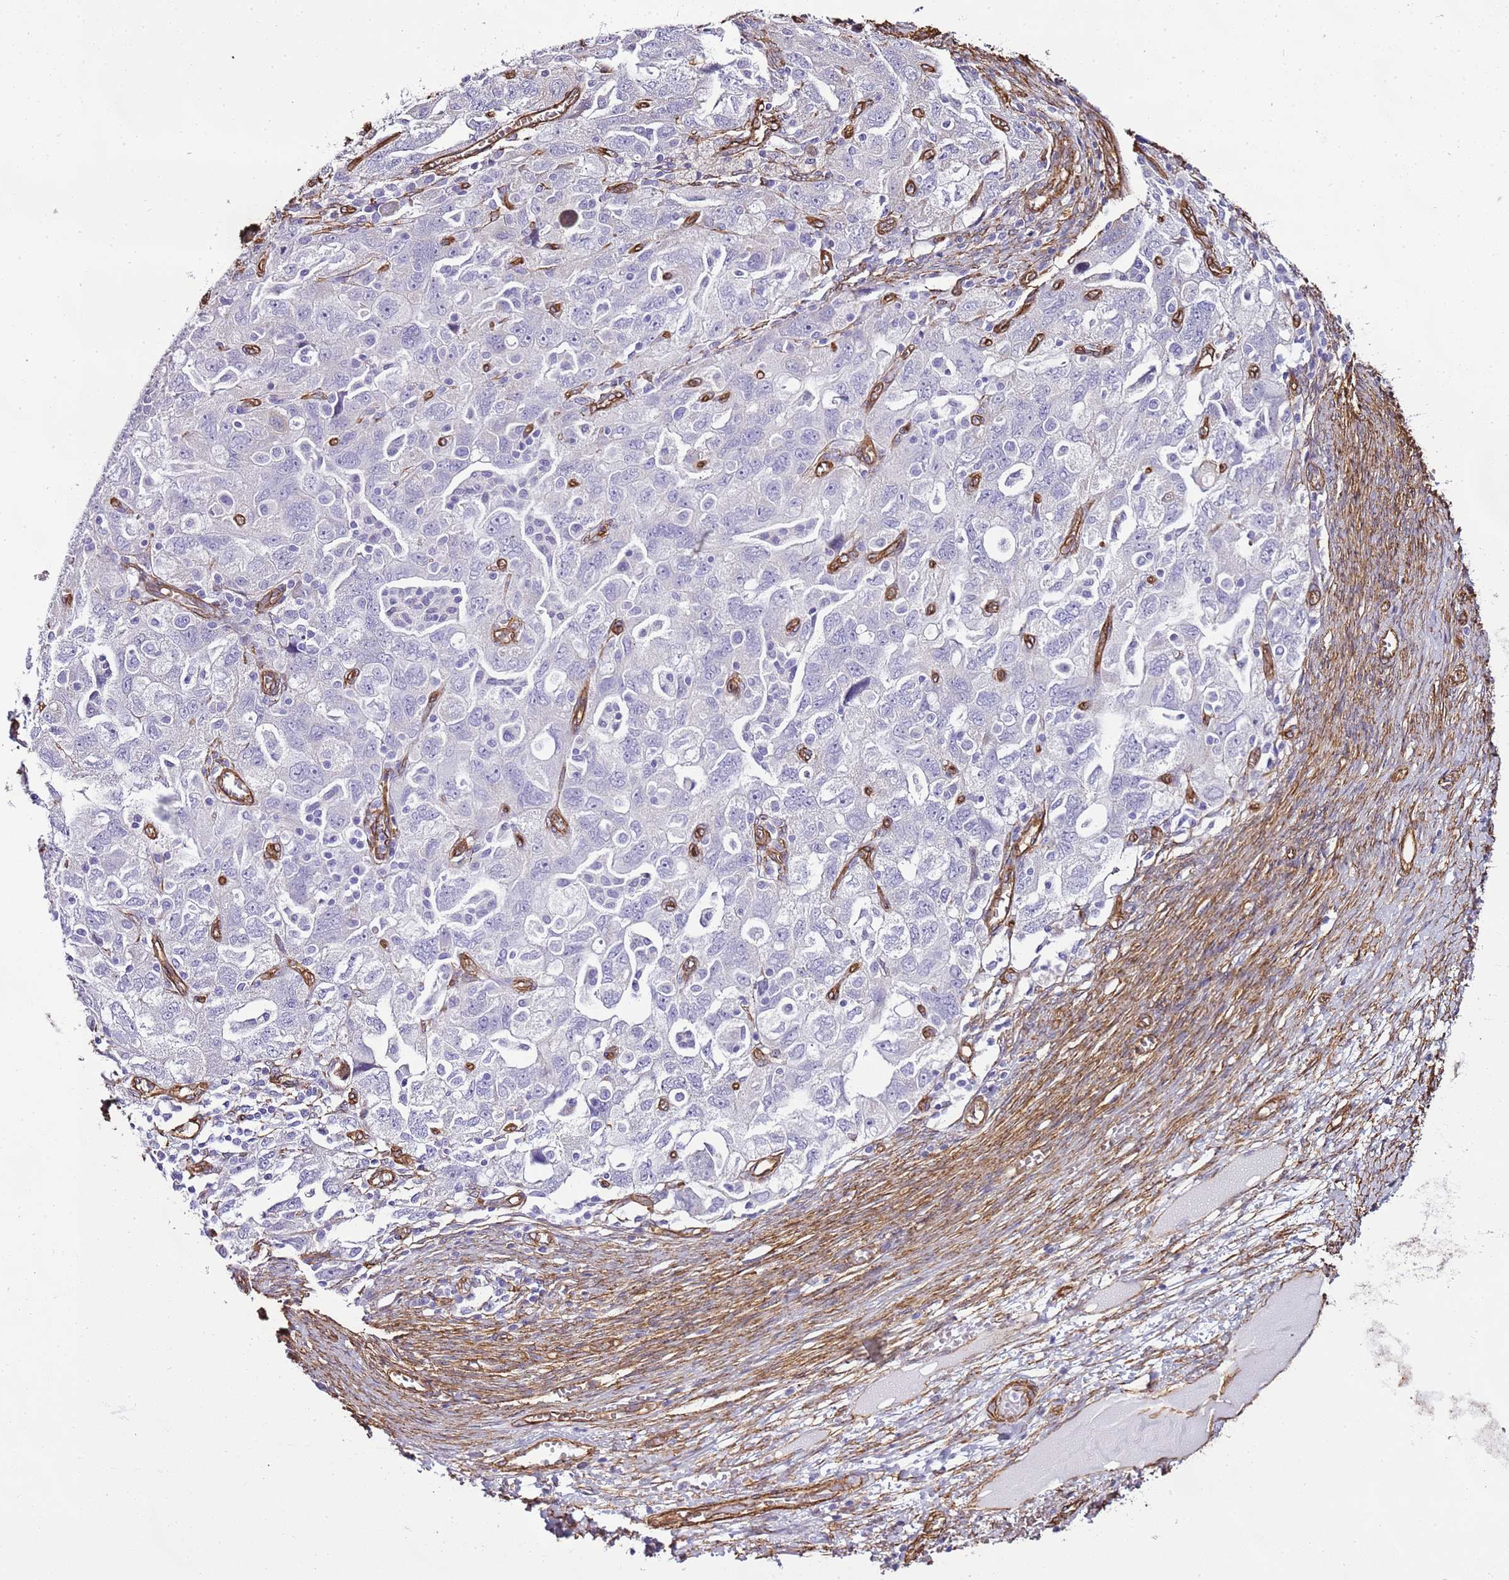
{"staining": {"intensity": "negative", "quantity": "none", "location": "none"}, "tissue": "ovarian cancer", "cell_type": "Tumor cells", "image_type": "cancer", "snomed": [{"axis": "morphology", "description": "Carcinoma, NOS"}, {"axis": "morphology", "description": "Cystadenocarcinoma, serous, NOS"}, {"axis": "topography", "description": "Ovary"}], "caption": "Human ovarian cancer (carcinoma) stained for a protein using immunohistochemistry reveals no positivity in tumor cells.", "gene": "CTDSPL", "patient": {"sex": "female", "age": 69}}